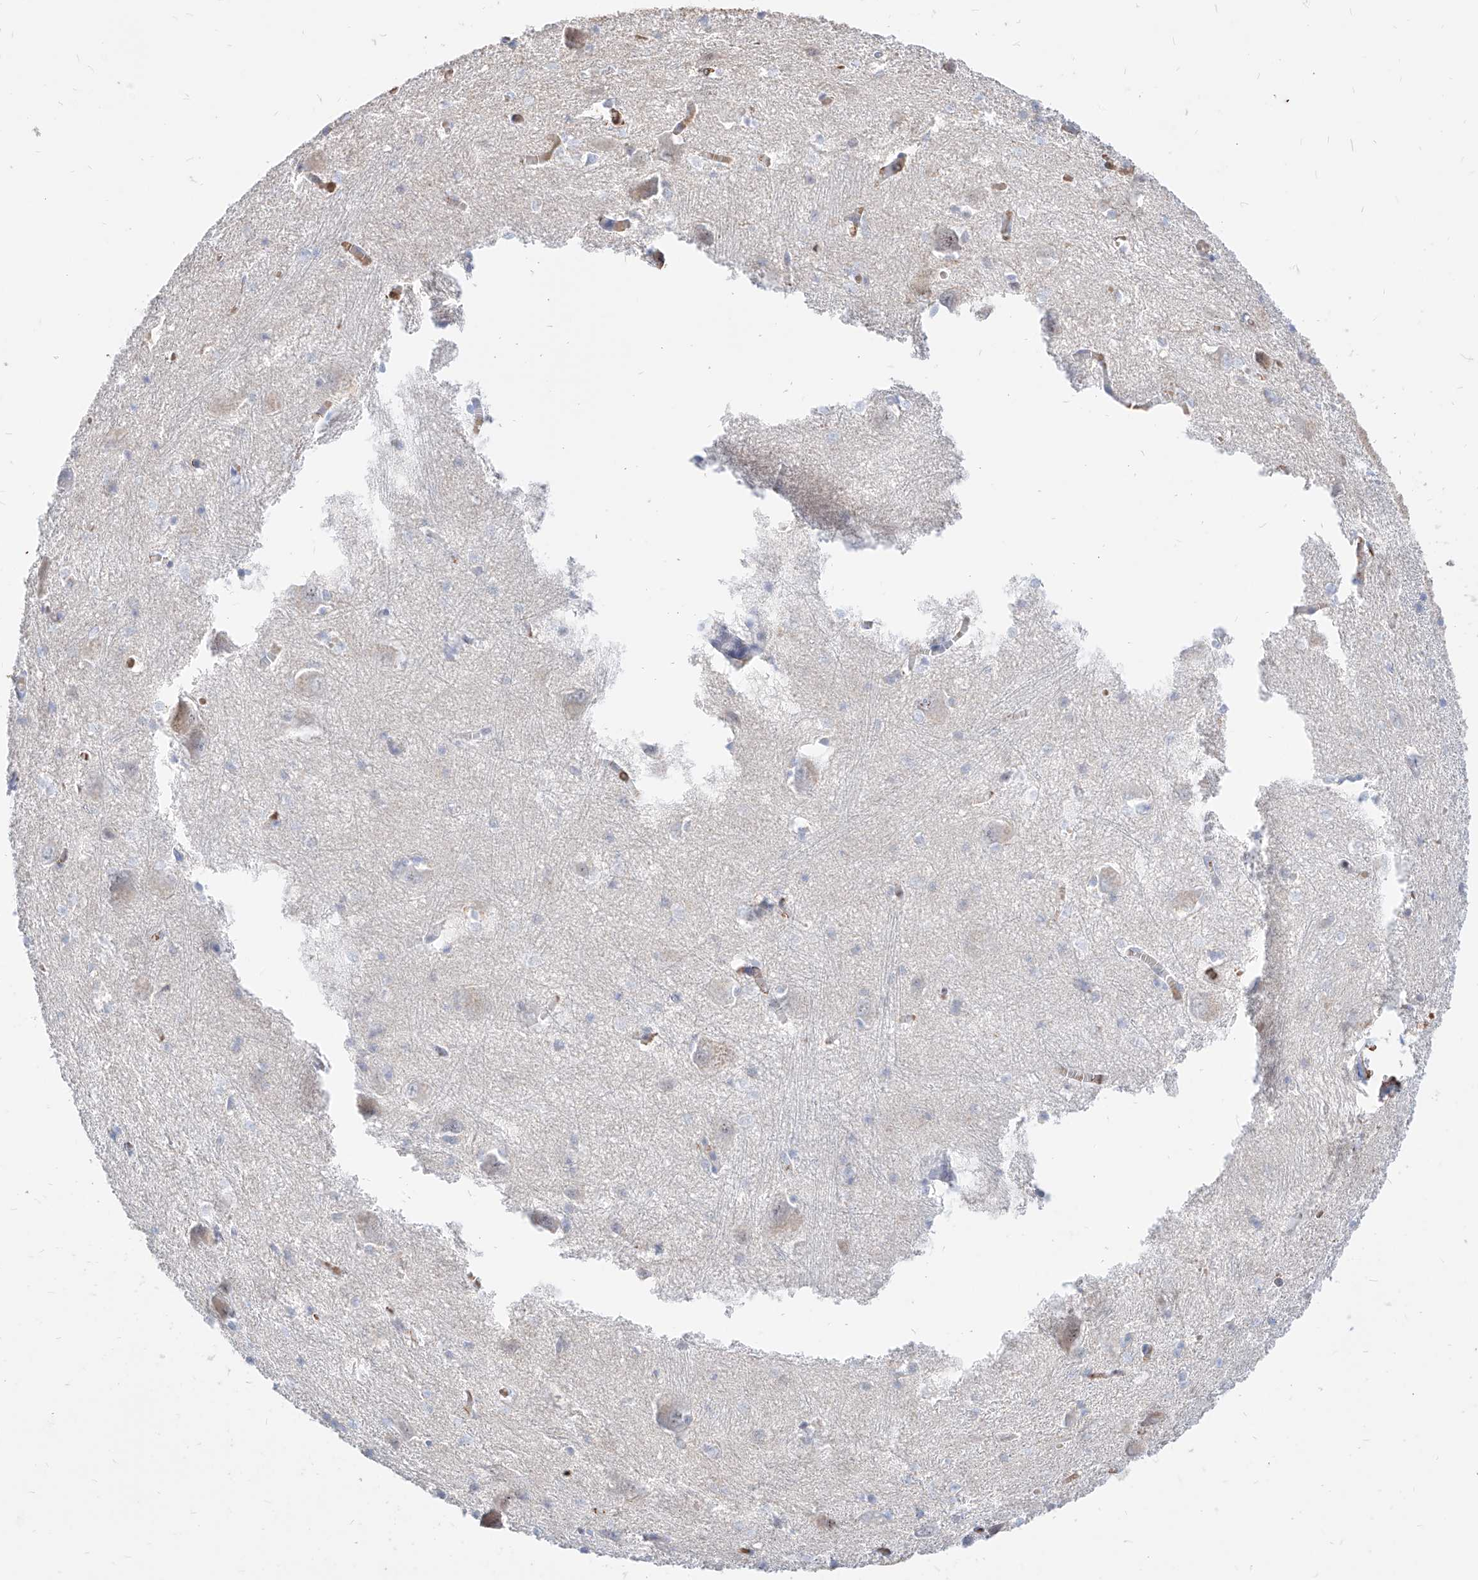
{"staining": {"intensity": "negative", "quantity": "none", "location": "none"}, "tissue": "caudate", "cell_type": "Glial cells", "image_type": "normal", "snomed": [{"axis": "morphology", "description": "Normal tissue, NOS"}, {"axis": "topography", "description": "Lateral ventricle wall"}], "caption": "DAB immunohistochemical staining of unremarkable human caudate exhibits no significant positivity in glial cells. (DAB IHC visualized using brightfield microscopy, high magnification).", "gene": "ZFP42", "patient": {"sex": "male", "age": 37}}